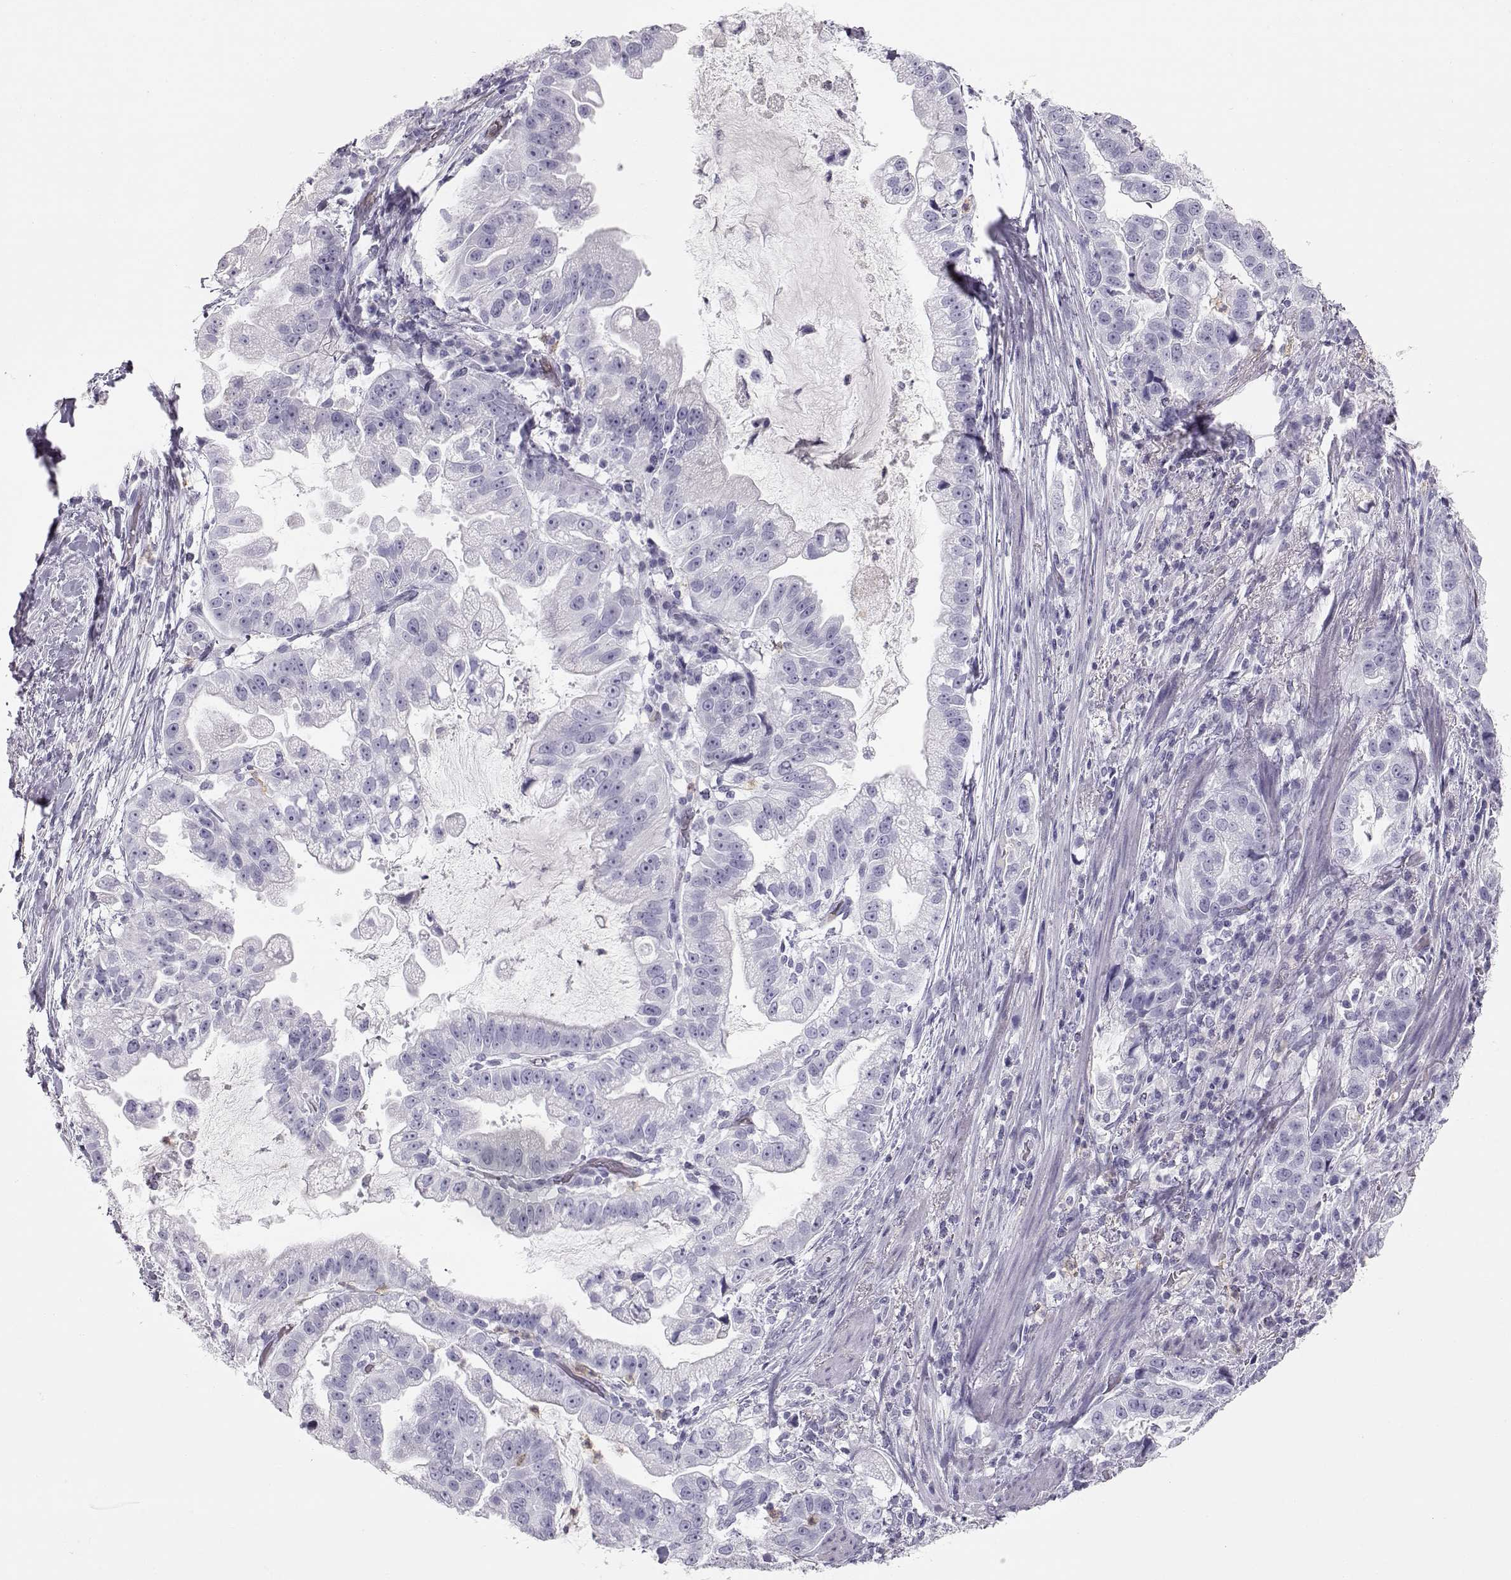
{"staining": {"intensity": "negative", "quantity": "none", "location": "none"}, "tissue": "stomach cancer", "cell_type": "Tumor cells", "image_type": "cancer", "snomed": [{"axis": "morphology", "description": "Adenocarcinoma, NOS"}, {"axis": "topography", "description": "Stomach"}], "caption": "Immunohistochemical staining of human stomach cancer exhibits no significant positivity in tumor cells.", "gene": "MIP", "patient": {"sex": "male", "age": 59}}